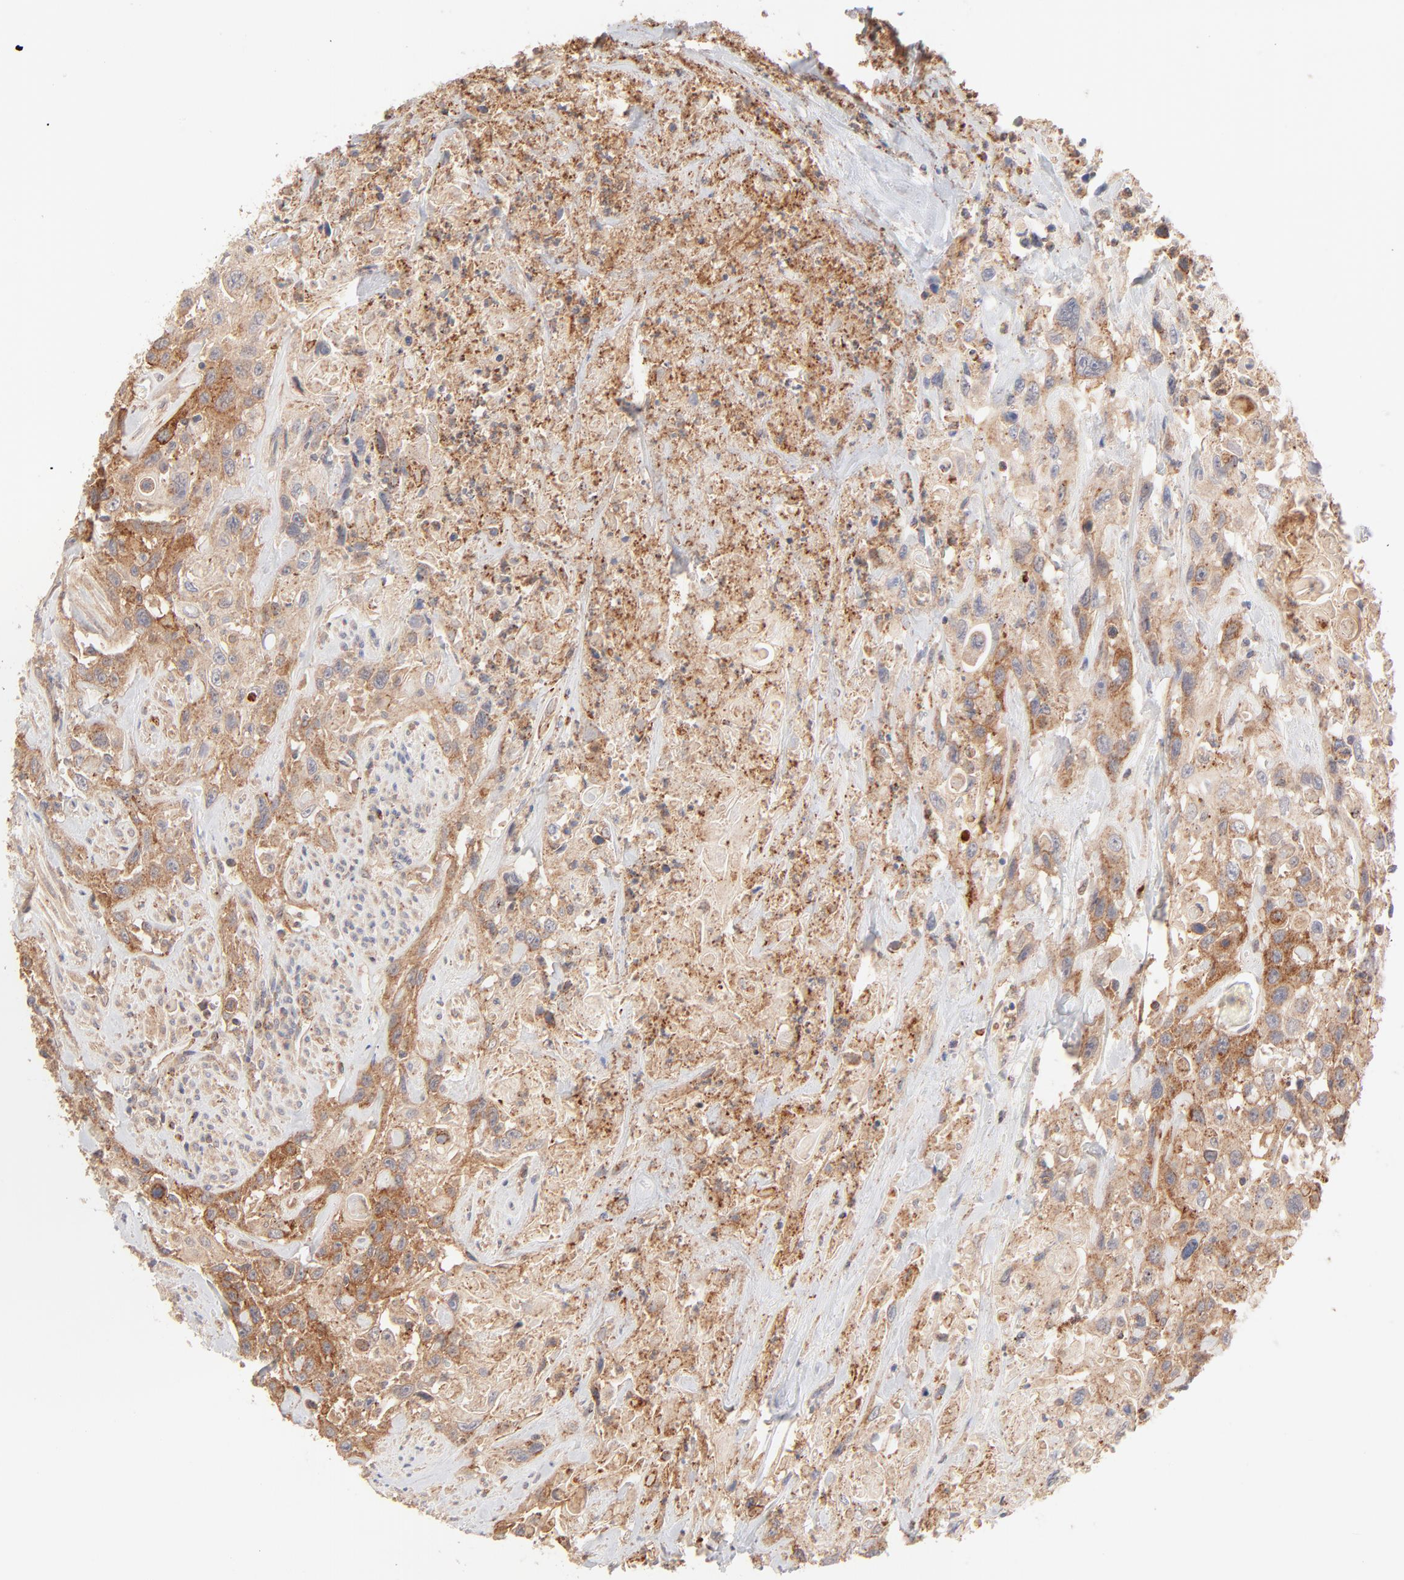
{"staining": {"intensity": "strong", "quantity": ">75%", "location": "cytoplasmic/membranous"}, "tissue": "urothelial cancer", "cell_type": "Tumor cells", "image_type": "cancer", "snomed": [{"axis": "morphology", "description": "Urothelial carcinoma, High grade"}, {"axis": "topography", "description": "Urinary bladder"}], "caption": "Immunohistochemistry (DAB (3,3'-diaminobenzidine)) staining of human urothelial cancer displays strong cytoplasmic/membranous protein positivity in about >75% of tumor cells.", "gene": "CSPG4", "patient": {"sex": "female", "age": 84}}